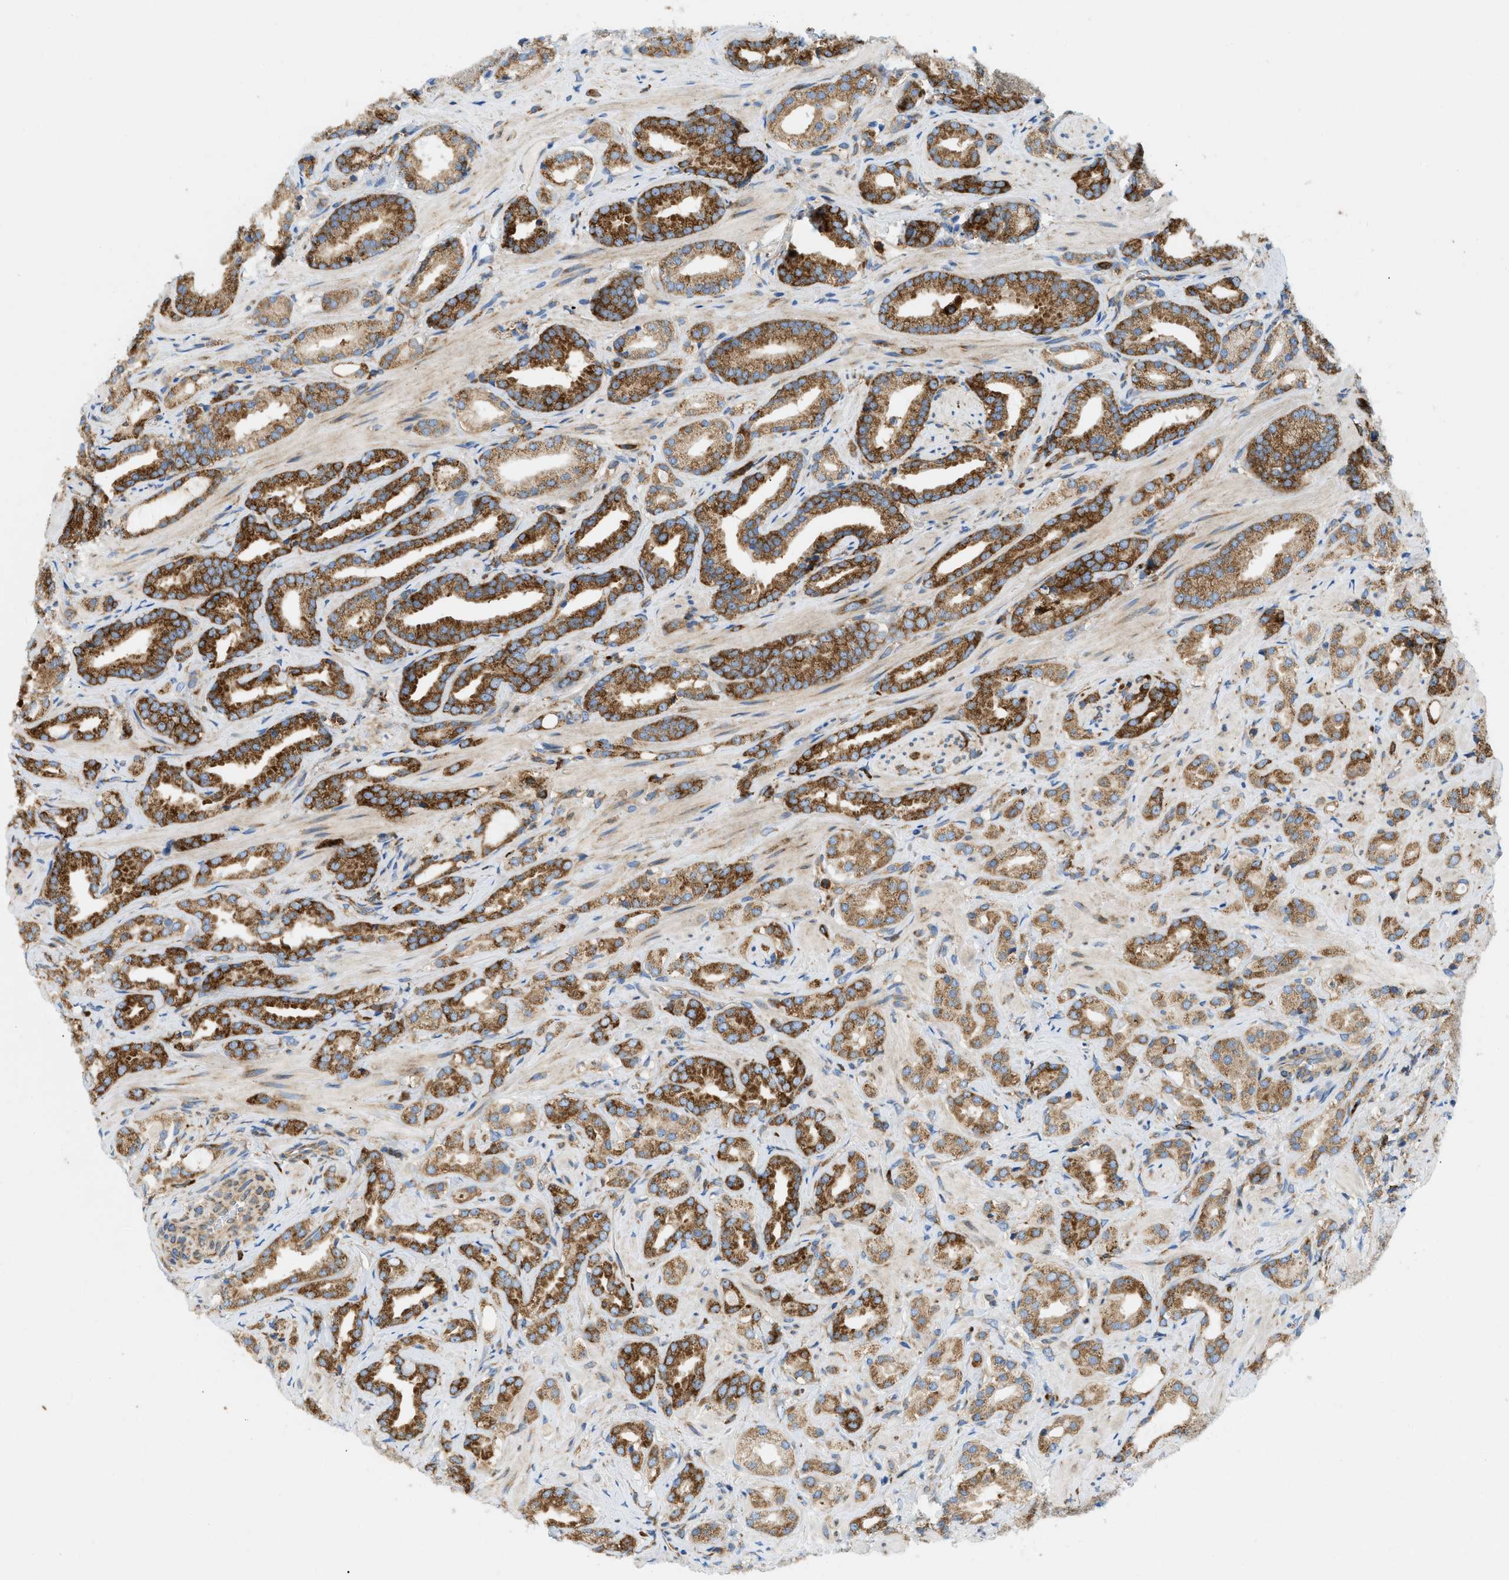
{"staining": {"intensity": "strong", "quantity": ">75%", "location": "cytoplasmic/membranous"}, "tissue": "prostate cancer", "cell_type": "Tumor cells", "image_type": "cancer", "snomed": [{"axis": "morphology", "description": "Adenocarcinoma, High grade"}, {"axis": "topography", "description": "Prostate"}], "caption": "IHC photomicrograph of neoplastic tissue: human adenocarcinoma (high-grade) (prostate) stained using immunohistochemistry exhibits high levels of strong protein expression localized specifically in the cytoplasmic/membranous of tumor cells, appearing as a cytoplasmic/membranous brown color.", "gene": "GPAT4", "patient": {"sex": "male", "age": 64}}